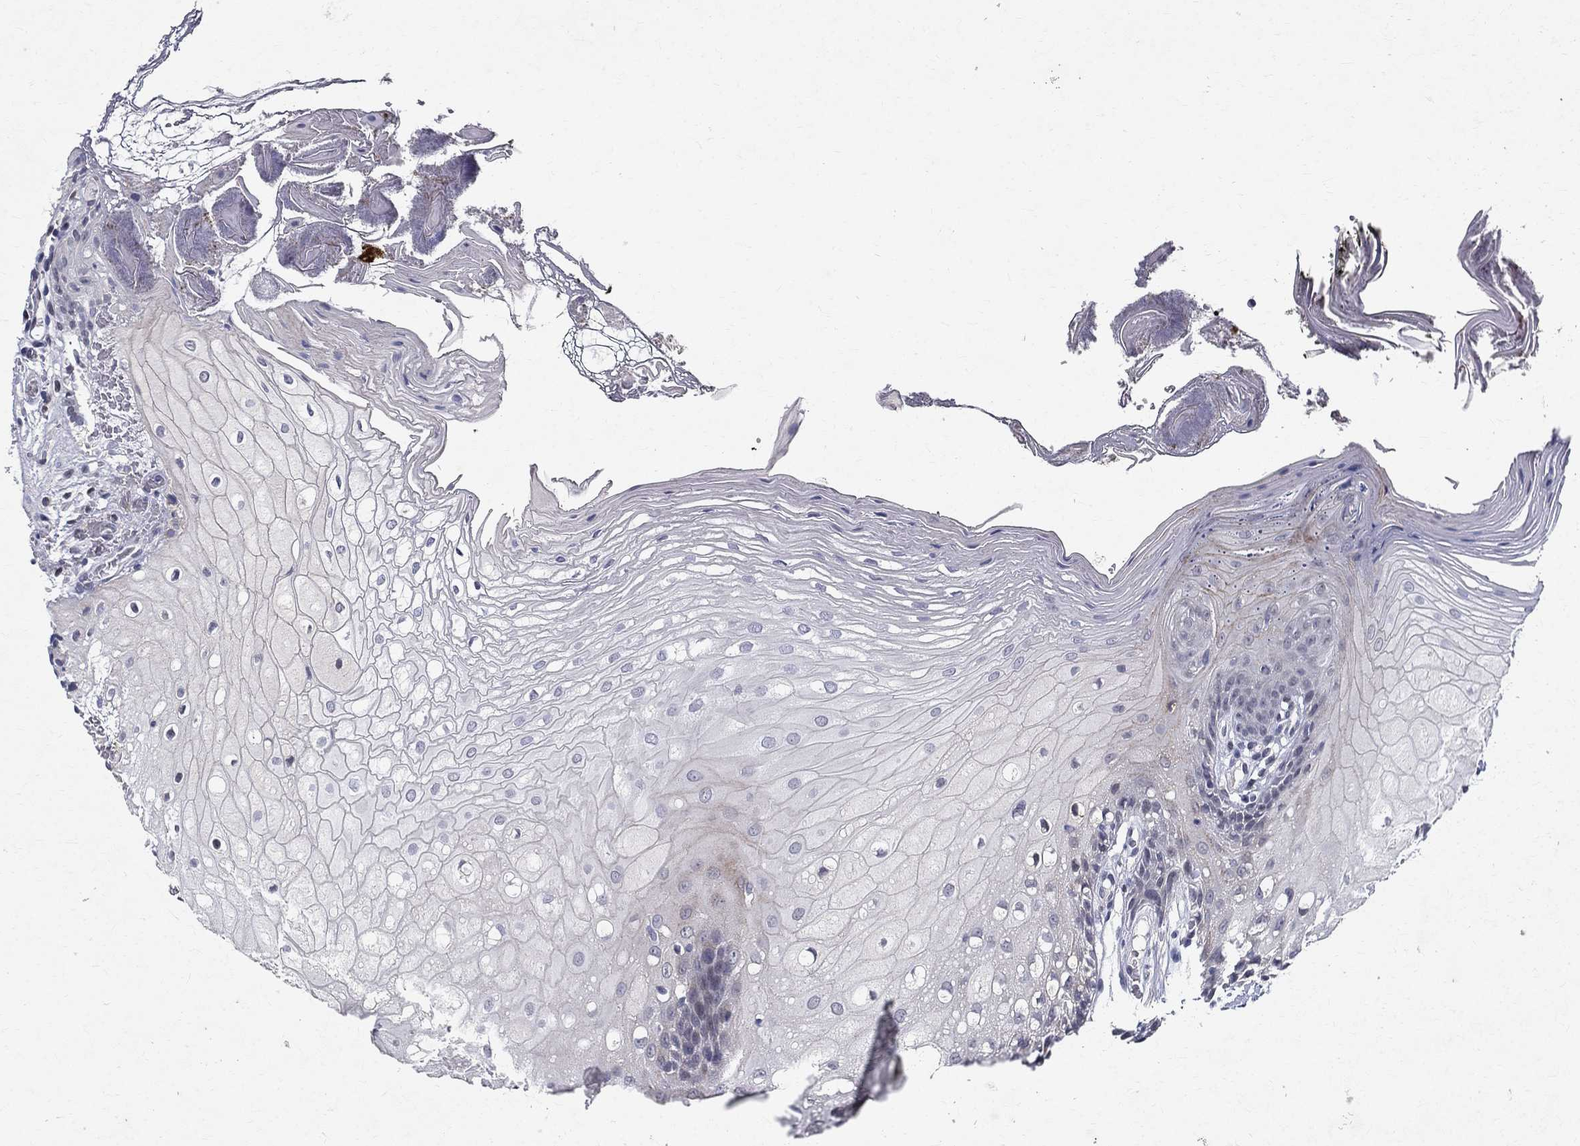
{"staining": {"intensity": "moderate", "quantity": "<25%", "location": "cytoplasmic/membranous"}, "tissue": "oral mucosa", "cell_type": "Squamous epithelial cells", "image_type": "normal", "snomed": [{"axis": "morphology", "description": "Normal tissue, NOS"}, {"axis": "morphology", "description": "Squamous cell carcinoma, NOS"}, {"axis": "topography", "description": "Oral tissue"}, {"axis": "topography", "description": "Head-Neck"}], "caption": "Brown immunohistochemical staining in benign human oral mucosa reveals moderate cytoplasmic/membranous positivity in about <25% of squamous epithelial cells. (Stains: DAB in brown, nuclei in blue, Microscopy: brightfield microscopy at high magnification).", "gene": "RBFOX1", "patient": {"sex": "male", "age": 69}}